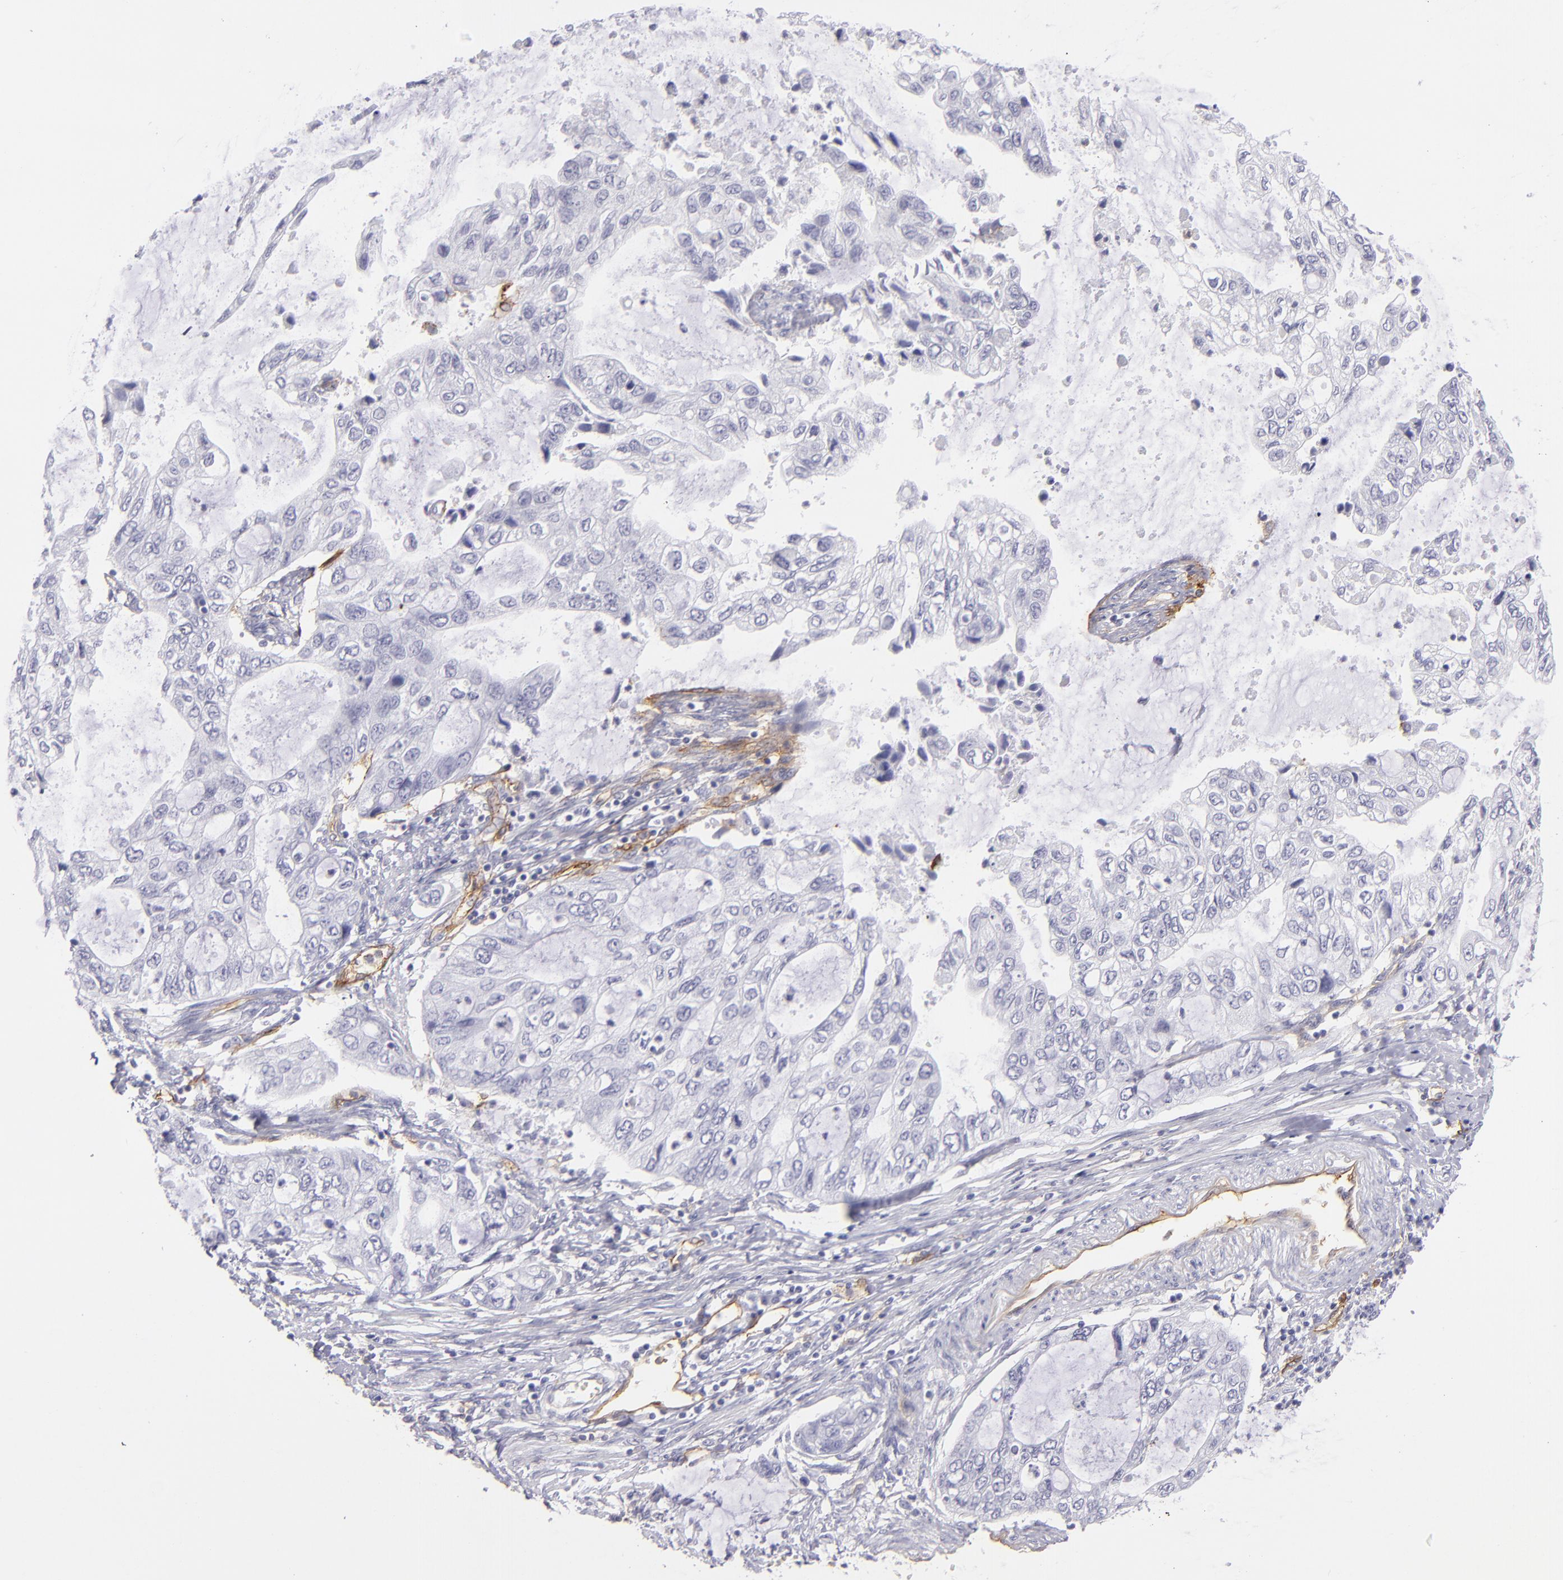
{"staining": {"intensity": "negative", "quantity": "none", "location": "none"}, "tissue": "stomach cancer", "cell_type": "Tumor cells", "image_type": "cancer", "snomed": [{"axis": "morphology", "description": "Adenocarcinoma, NOS"}, {"axis": "topography", "description": "Stomach, upper"}], "caption": "This is a image of immunohistochemistry (IHC) staining of stomach adenocarcinoma, which shows no positivity in tumor cells. (Stains: DAB (3,3'-diaminobenzidine) immunohistochemistry with hematoxylin counter stain, Microscopy: brightfield microscopy at high magnification).", "gene": "THBD", "patient": {"sex": "female", "age": 52}}